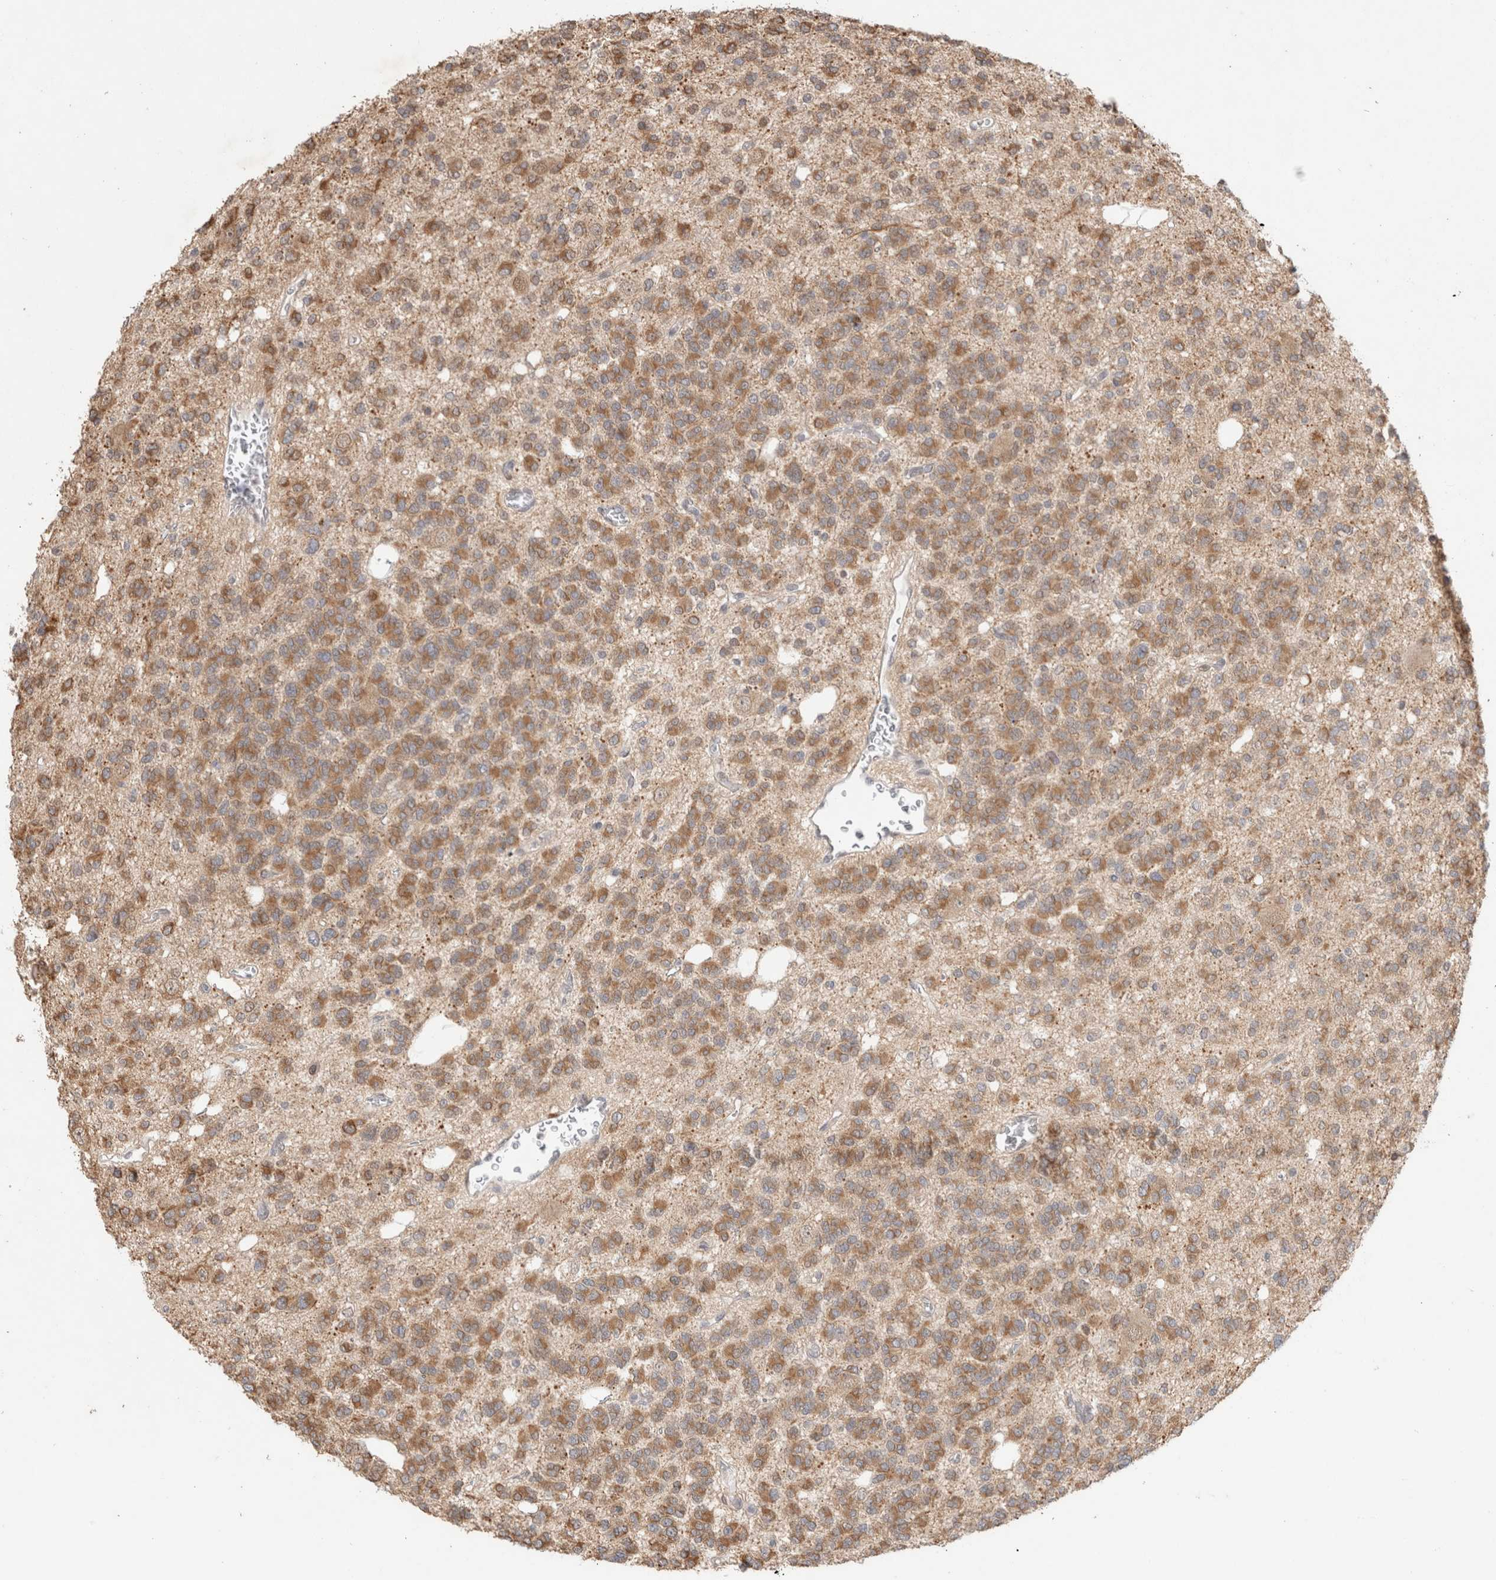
{"staining": {"intensity": "moderate", "quantity": ">75%", "location": "cytoplasmic/membranous"}, "tissue": "glioma", "cell_type": "Tumor cells", "image_type": "cancer", "snomed": [{"axis": "morphology", "description": "Glioma, malignant, Low grade"}, {"axis": "topography", "description": "Brain"}], "caption": "The image reveals a brown stain indicating the presence of a protein in the cytoplasmic/membranous of tumor cells in malignant glioma (low-grade).", "gene": "SYDE2", "patient": {"sex": "male", "age": 38}}